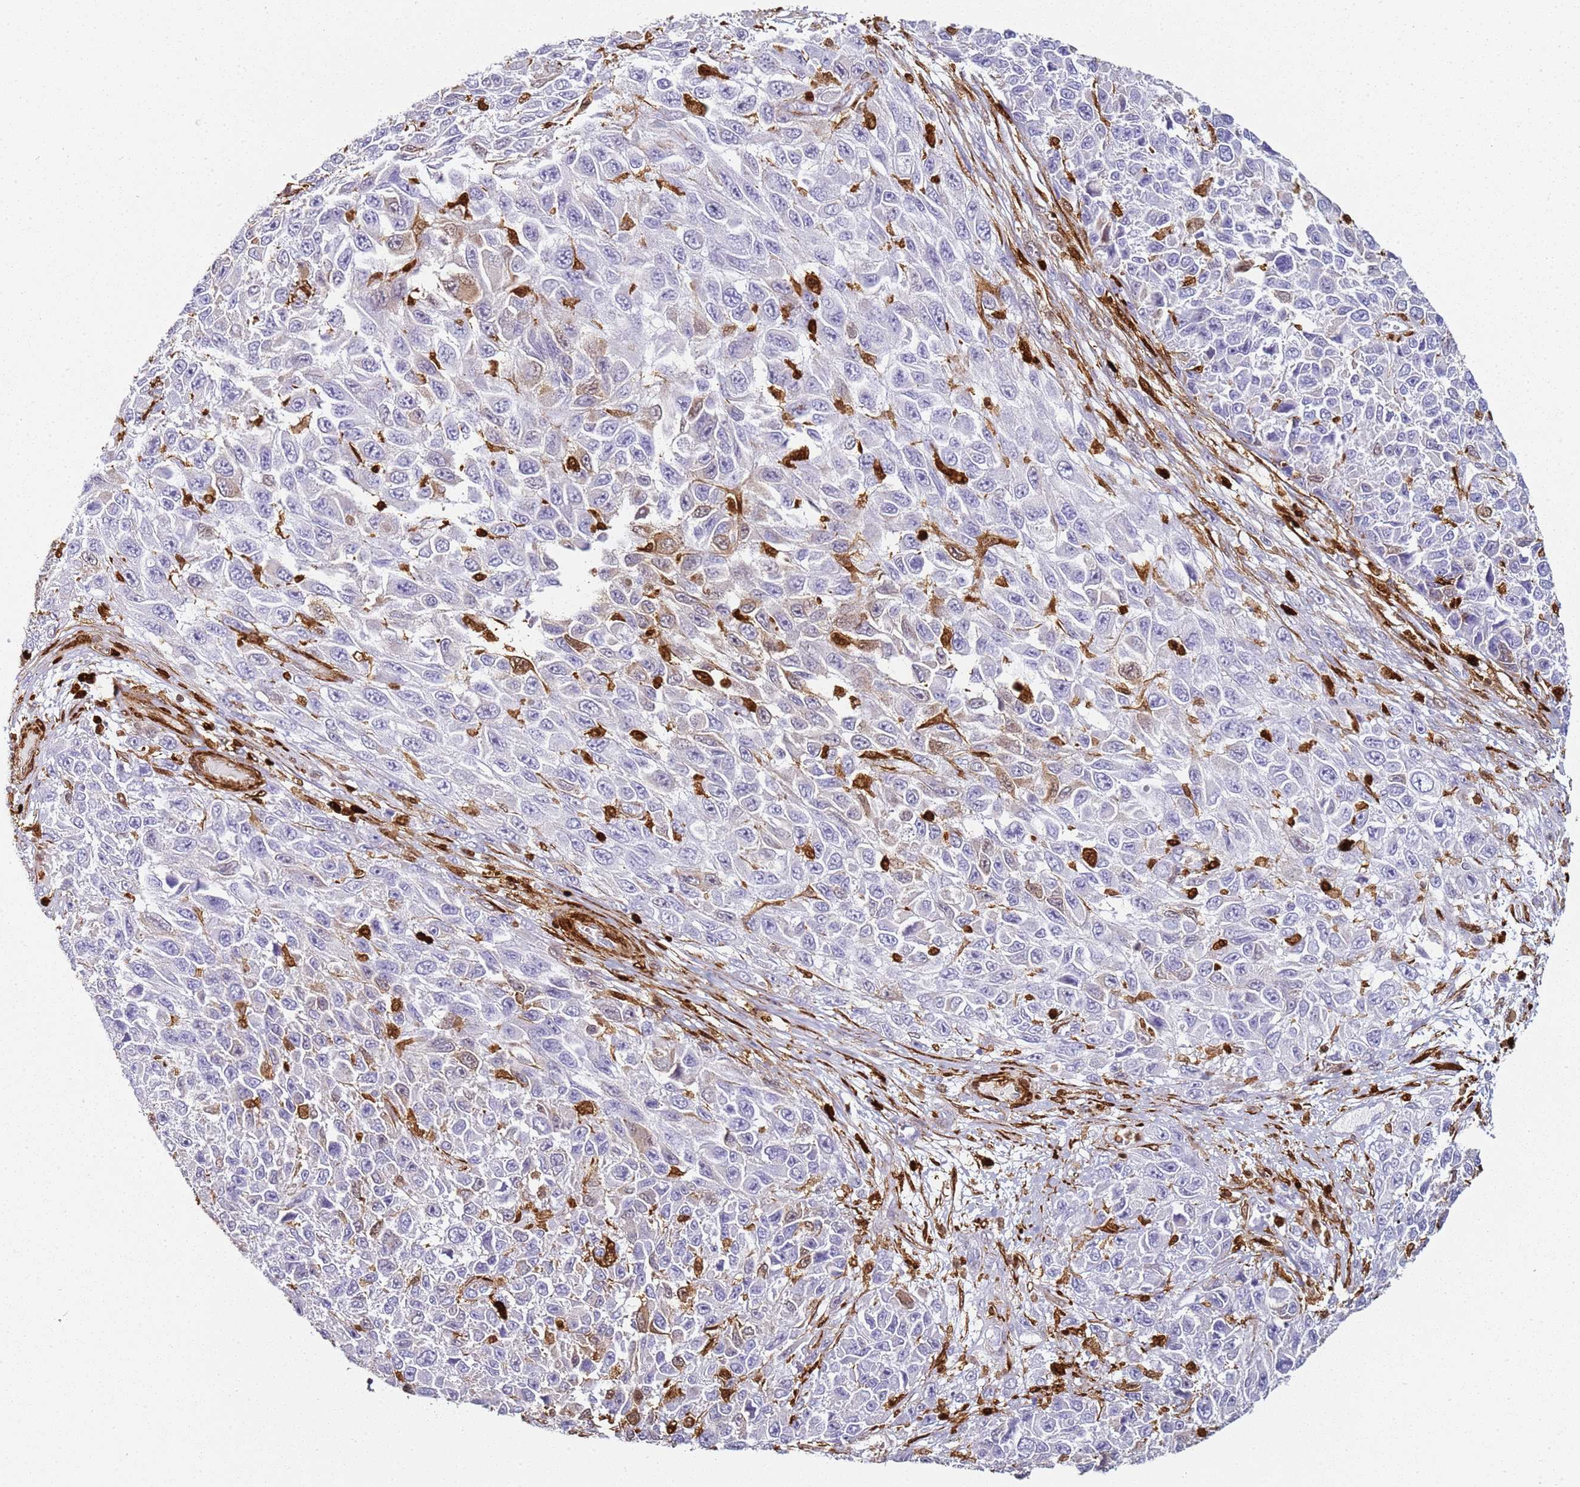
{"staining": {"intensity": "negative", "quantity": "none", "location": "none"}, "tissue": "melanoma", "cell_type": "Tumor cells", "image_type": "cancer", "snomed": [{"axis": "morphology", "description": "Normal tissue, NOS"}, {"axis": "morphology", "description": "Malignant melanoma, NOS"}, {"axis": "topography", "description": "Skin"}], "caption": "Human melanoma stained for a protein using IHC demonstrates no expression in tumor cells.", "gene": "S100A4", "patient": {"sex": "female", "age": 96}}